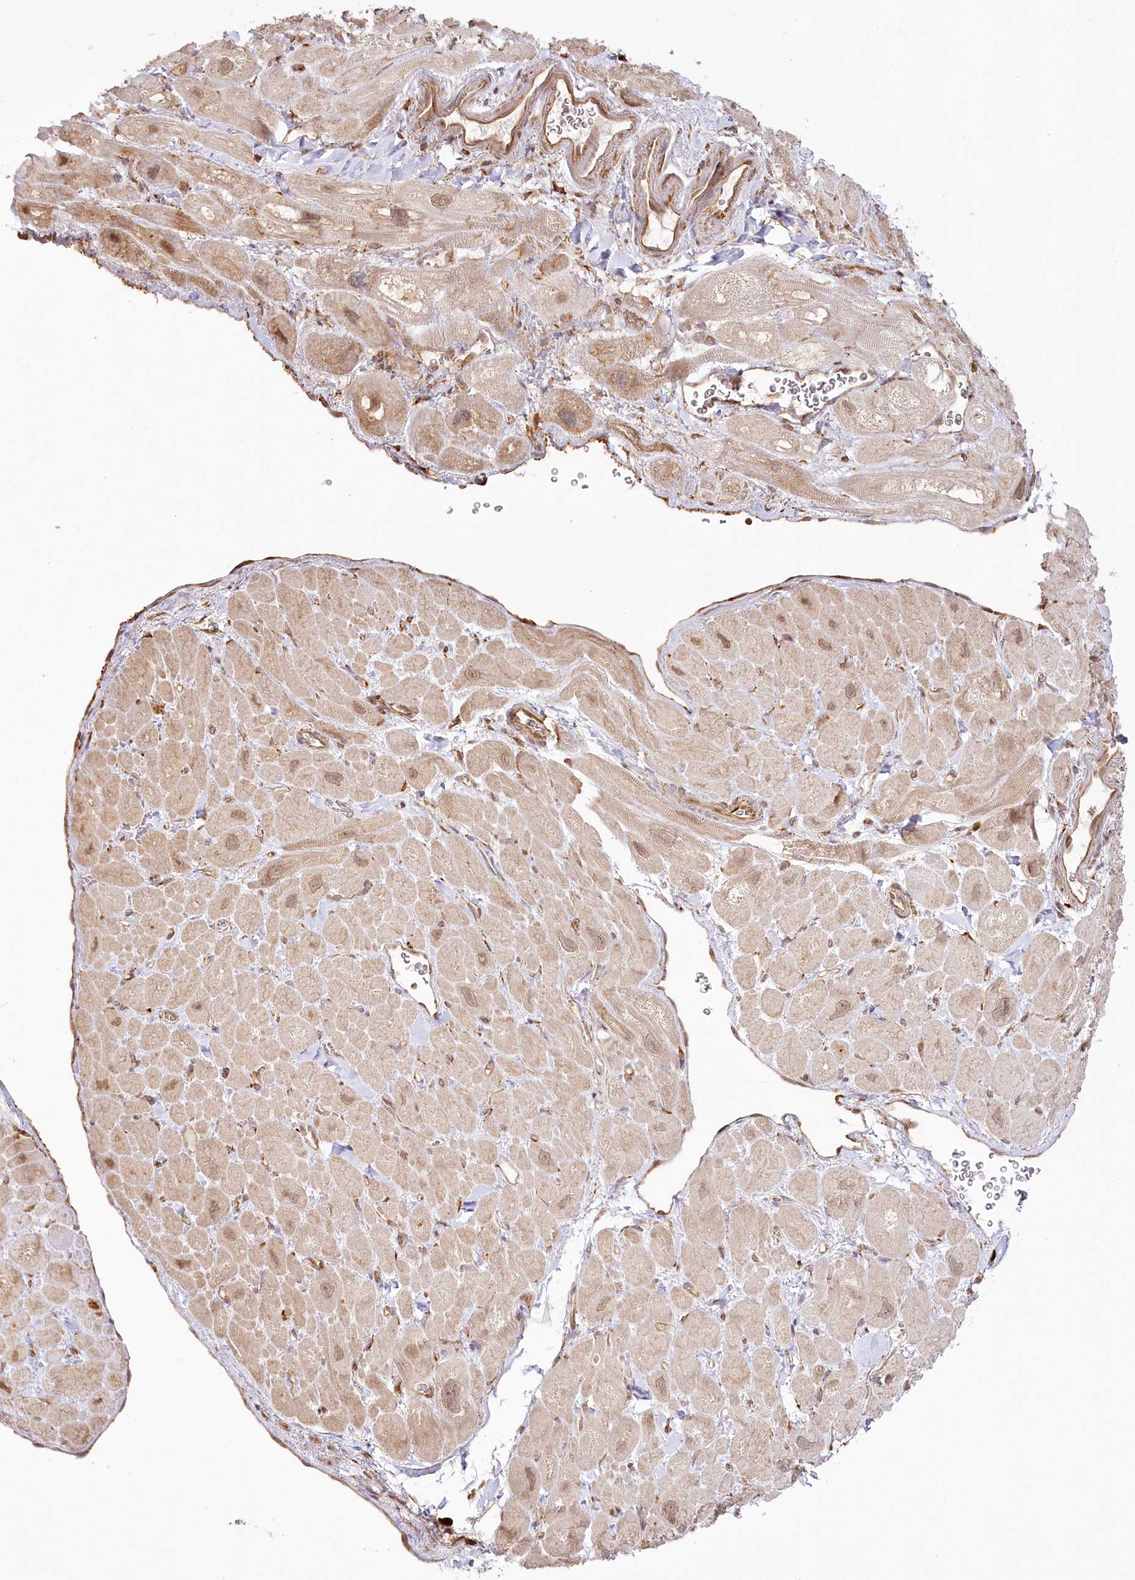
{"staining": {"intensity": "weak", "quantity": "25%-75%", "location": "cytoplasmic/membranous,nuclear"}, "tissue": "heart muscle", "cell_type": "Cardiomyocytes", "image_type": "normal", "snomed": [{"axis": "morphology", "description": "Normal tissue, NOS"}, {"axis": "topography", "description": "Heart"}], "caption": "About 25%-75% of cardiomyocytes in unremarkable heart muscle demonstrate weak cytoplasmic/membranous,nuclear protein positivity as visualized by brown immunohistochemical staining.", "gene": "FAM13A", "patient": {"sex": "male", "age": 49}}